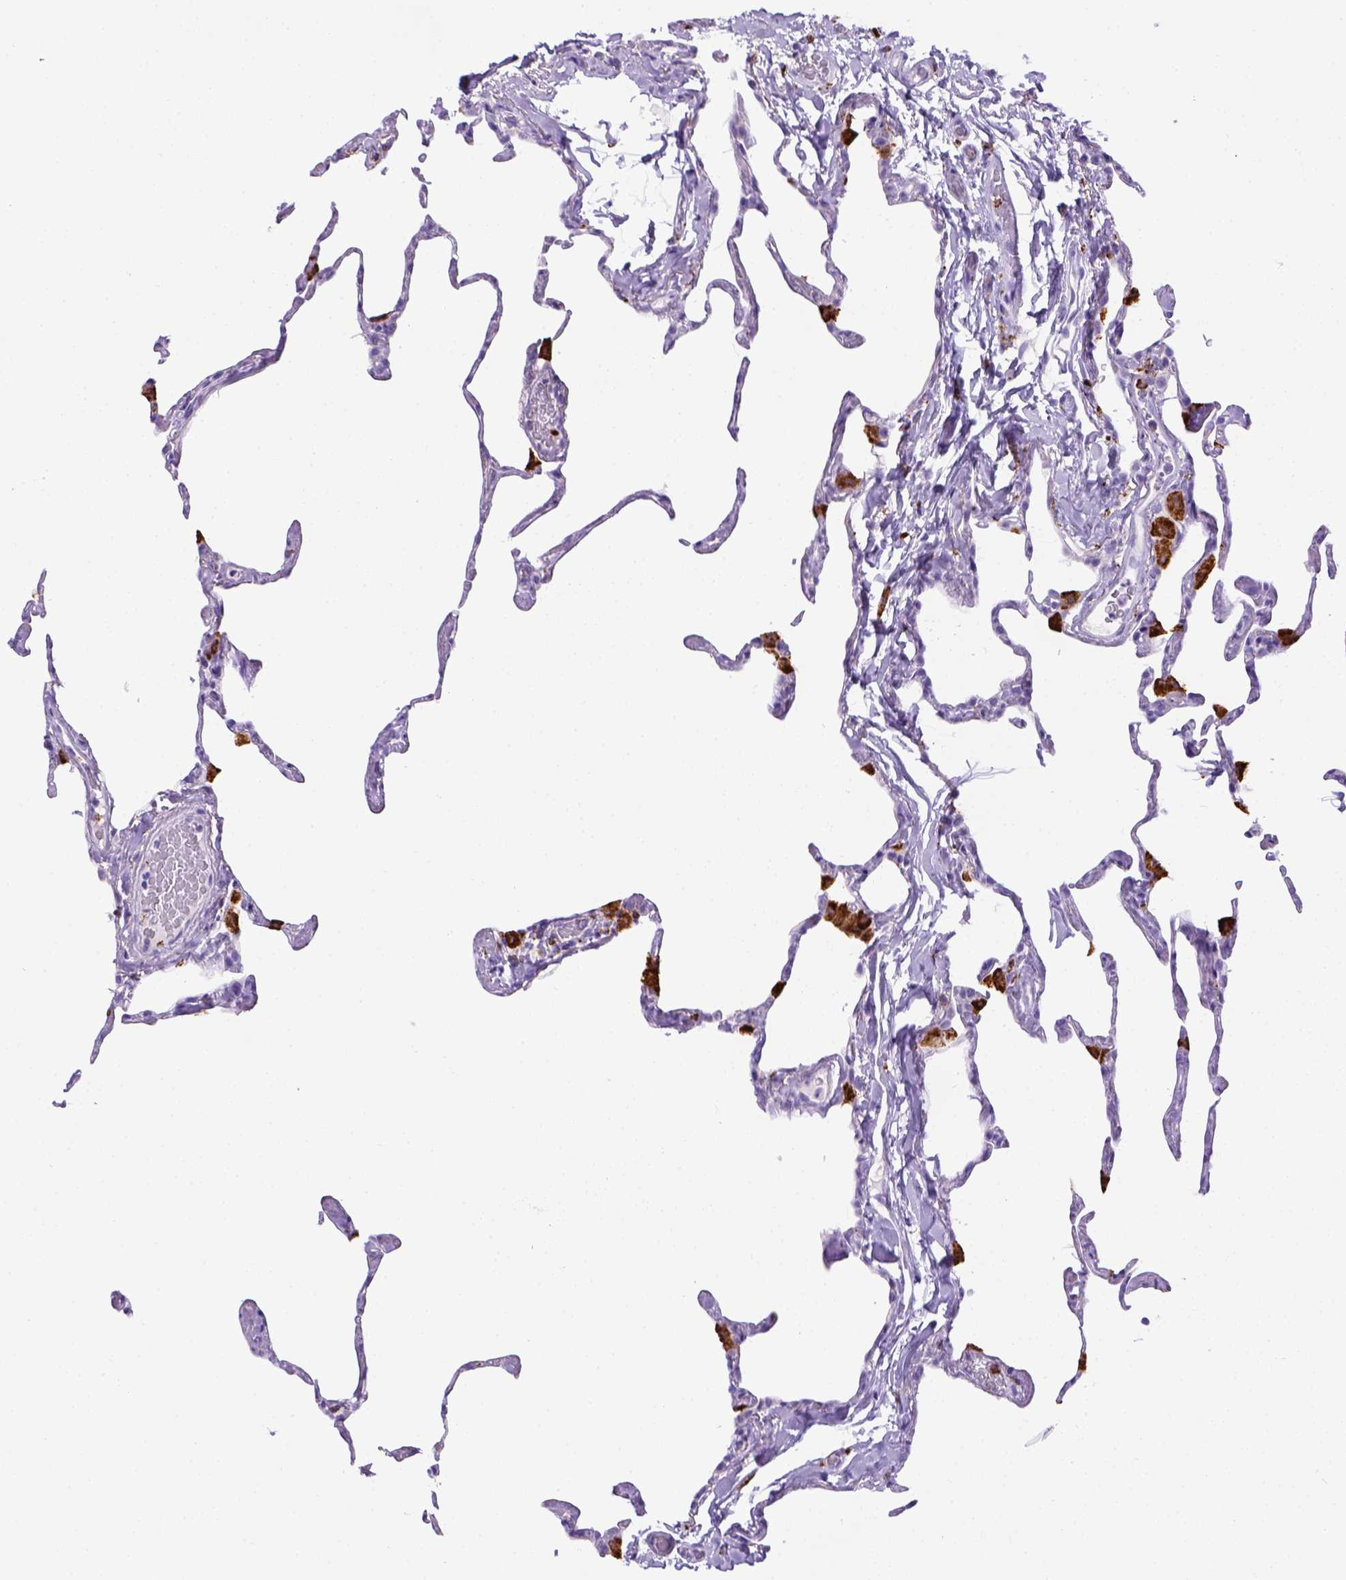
{"staining": {"intensity": "negative", "quantity": "none", "location": "none"}, "tissue": "lung", "cell_type": "Alveolar cells", "image_type": "normal", "snomed": [{"axis": "morphology", "description": "Normal tissue, NOS"}, {"axis": "topography", "description": "Lung"}], "caption": "High power microscopy photomicrograph of an immunohistochemistry micrograph of benign lung, revealing no significant expression in alveolar cells.", "gene": "CD68", "patient": {"sex": "male", "age": 65}}